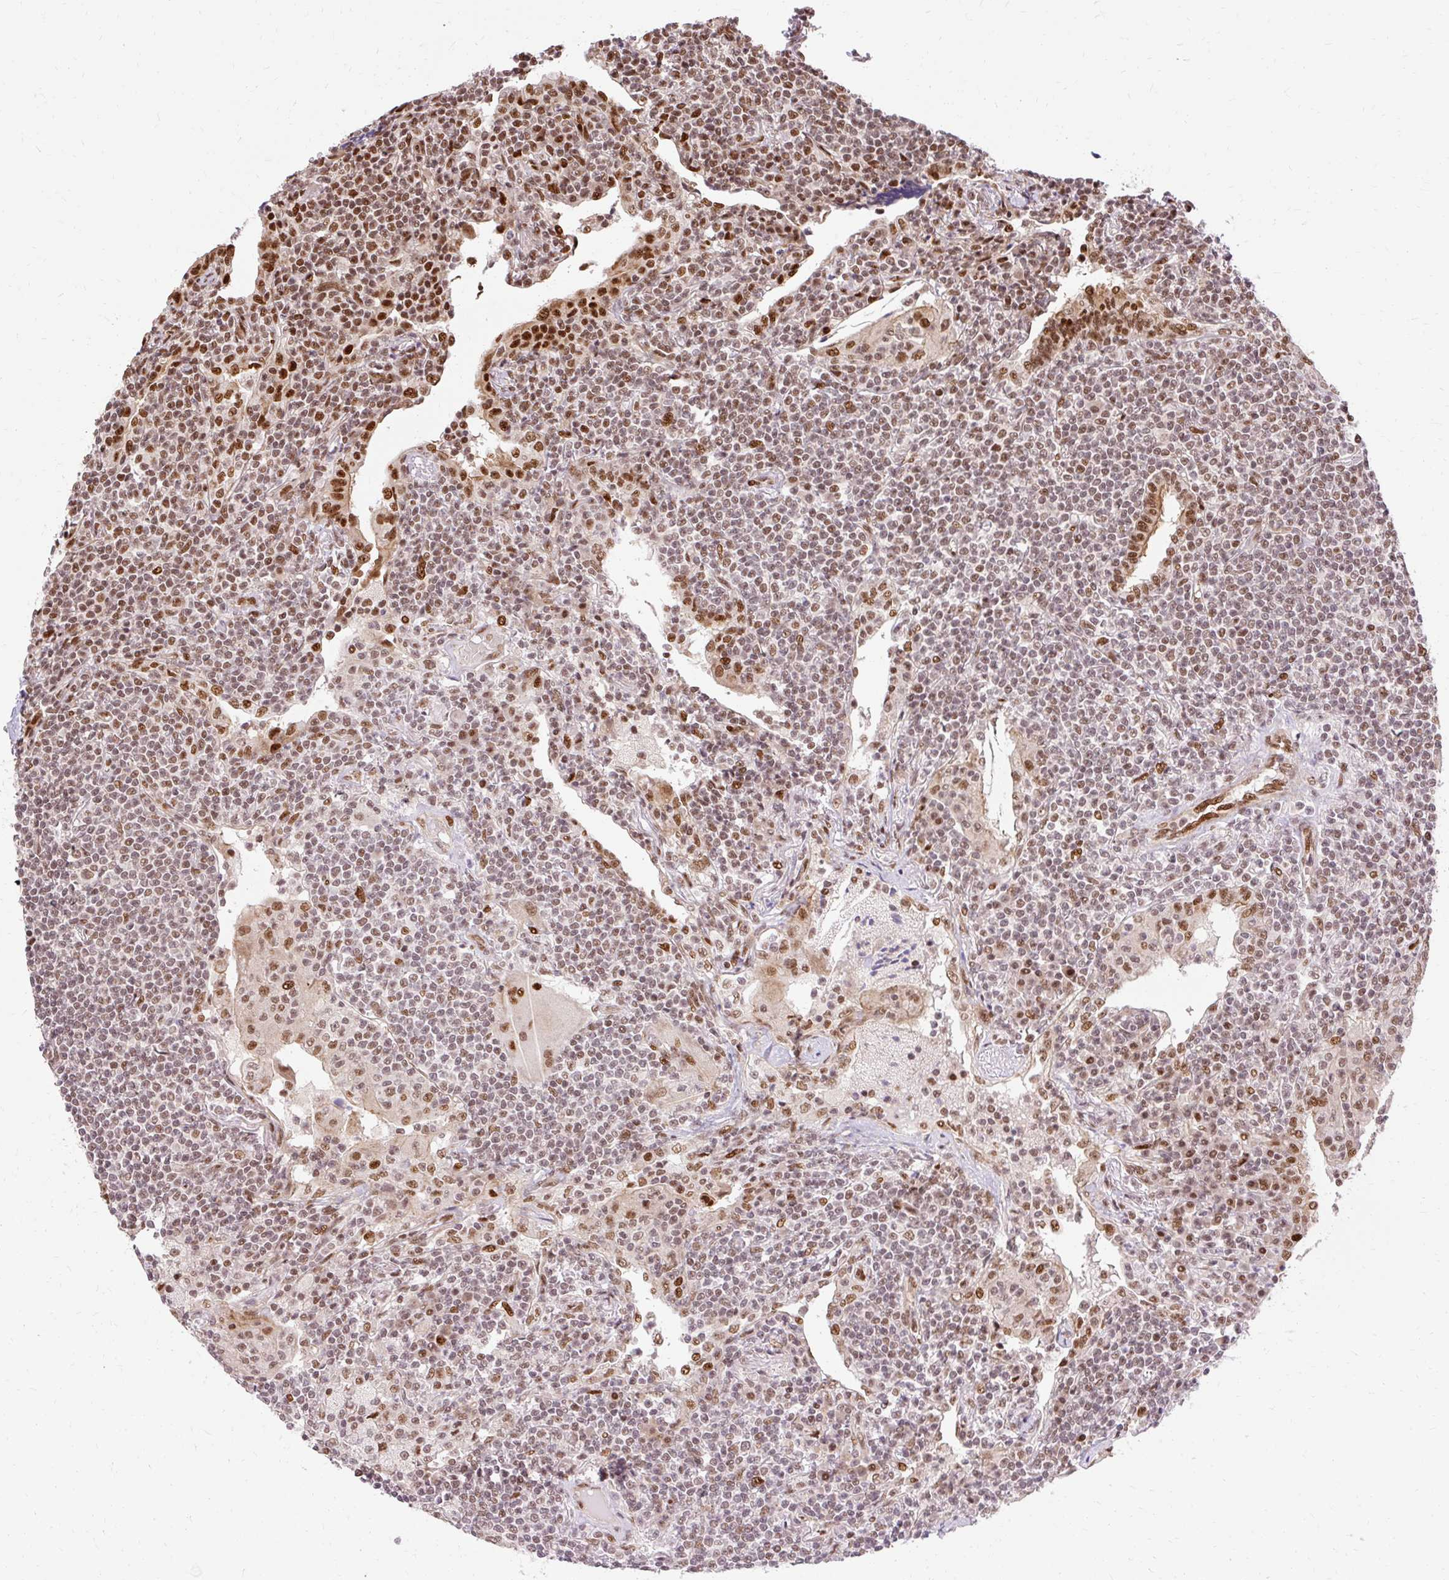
{"staining": {"intensity": "moderate", "quantity": ">75%", "location": "nuclear"}, "tissue": "lymphoma", "cell_type": "Tumor cells", "image_type": "cancer", "snomed": [{"axis": "morphology", "description": "Malignant lymphoma, non-Hodgkin's type, Low grade"}, {"axis": "topography", "description": "Lung"}], "caption": "Brown immunohistochemical staining in lymphoma displays moderate nuclear positivity in about >75% of tumor cells. The staining was performed using DAB to visualize the protein expression in brown, while the nuclei were stained in blue with hematoxylin (Magnification: 20x).", "gene": "MECOM", "patient": {"sex": "female", "age": 71}}